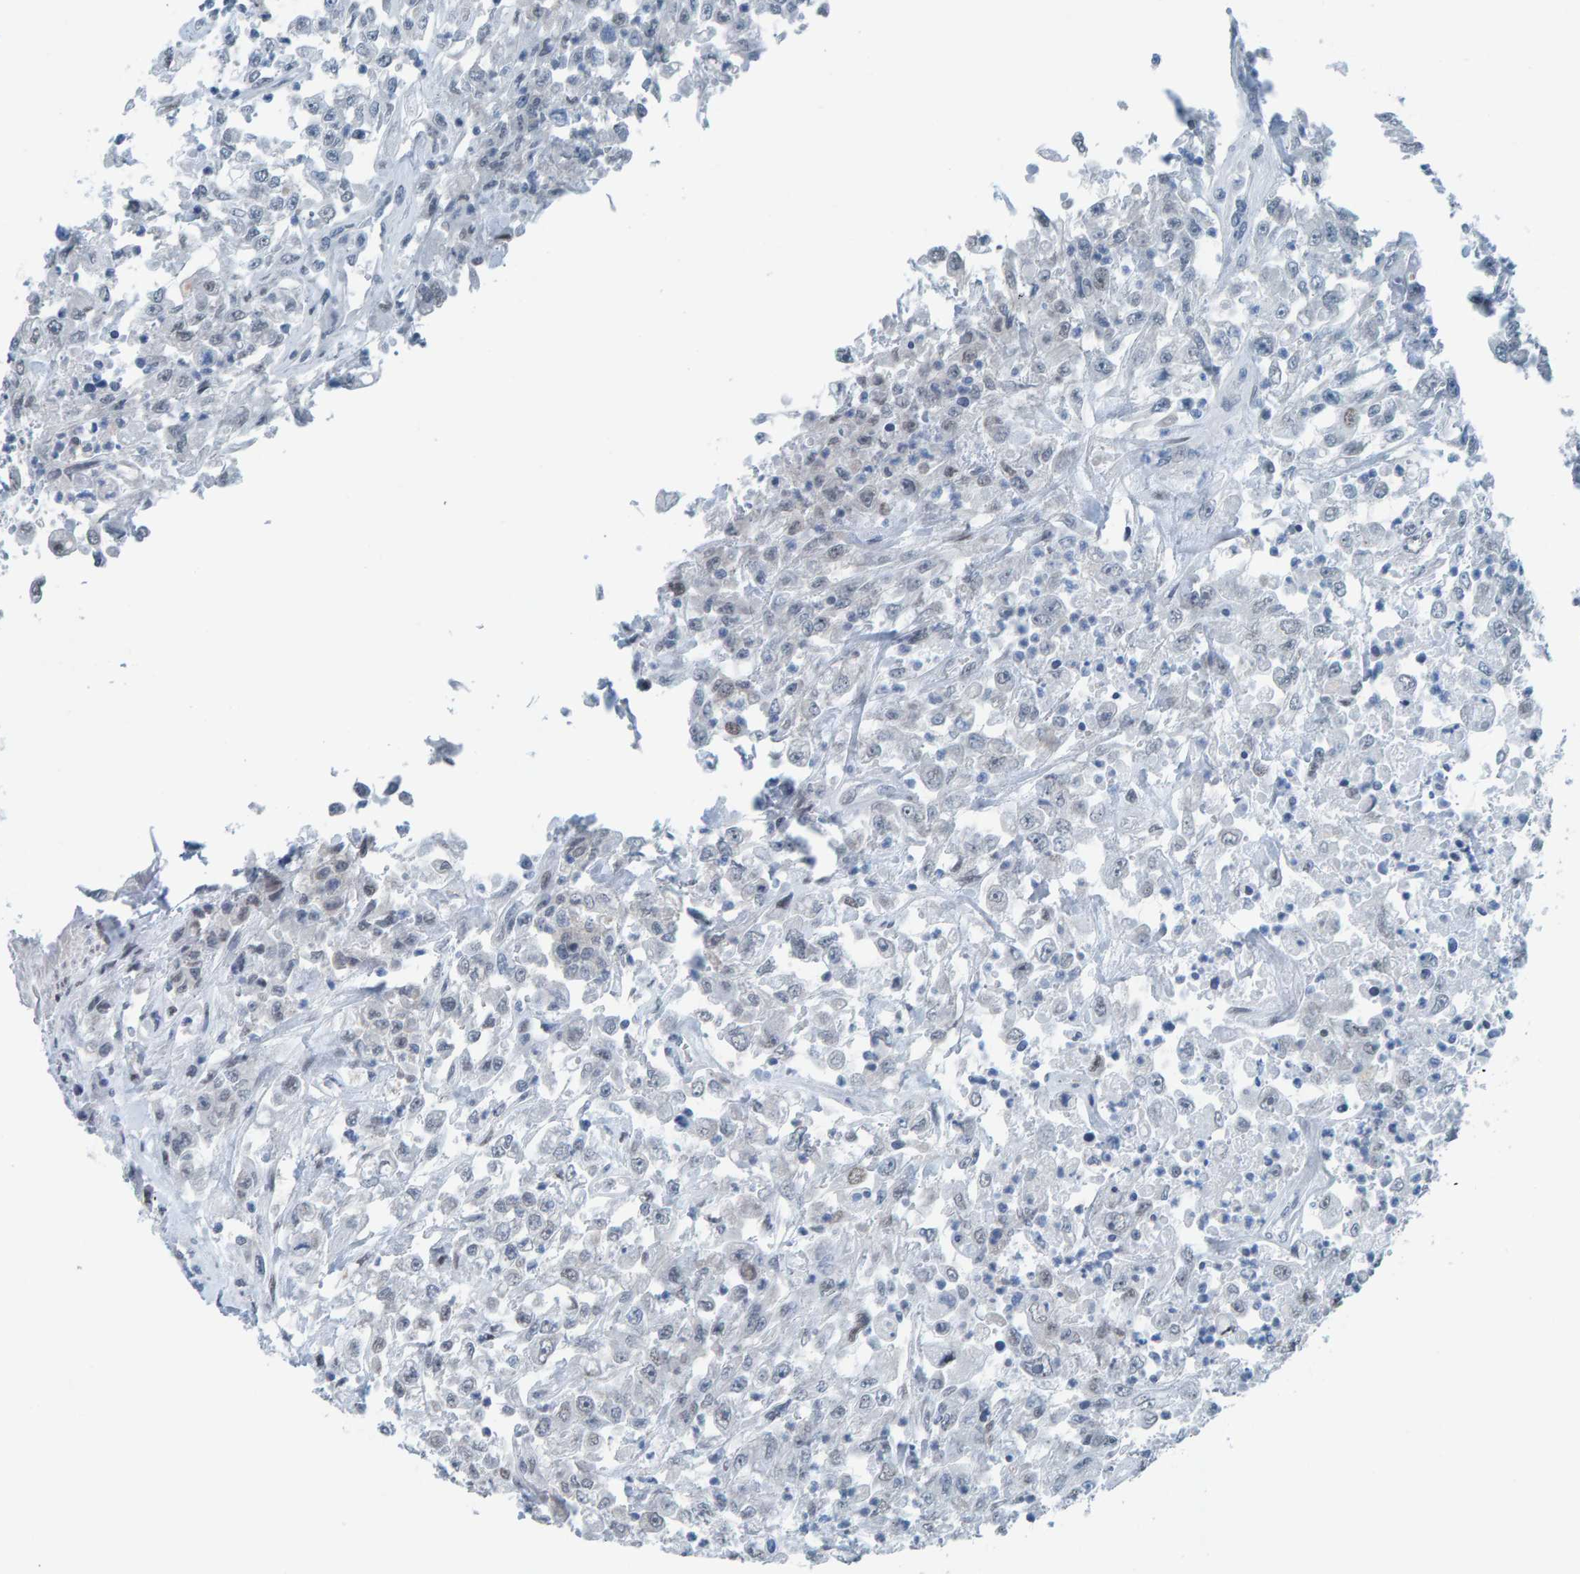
{"staining": {"intensity": "negative", "quantity": "none", "location": "none"}, "tissue": "urothelial cancer", "cell_type": "Tumor cells", "image_type": "cancer", "snomed": [{"axis": "morphology", "description": "Urothelial carcinoma, High grade"}, {"axis": "topography", "description": "Urinary bladder"}], "caption": "Tumor cells are negative for protein expression in human high-grade urothelial carcinoma.", "gene": "CNP", "patient": {"sex": "male", "age": 46}}